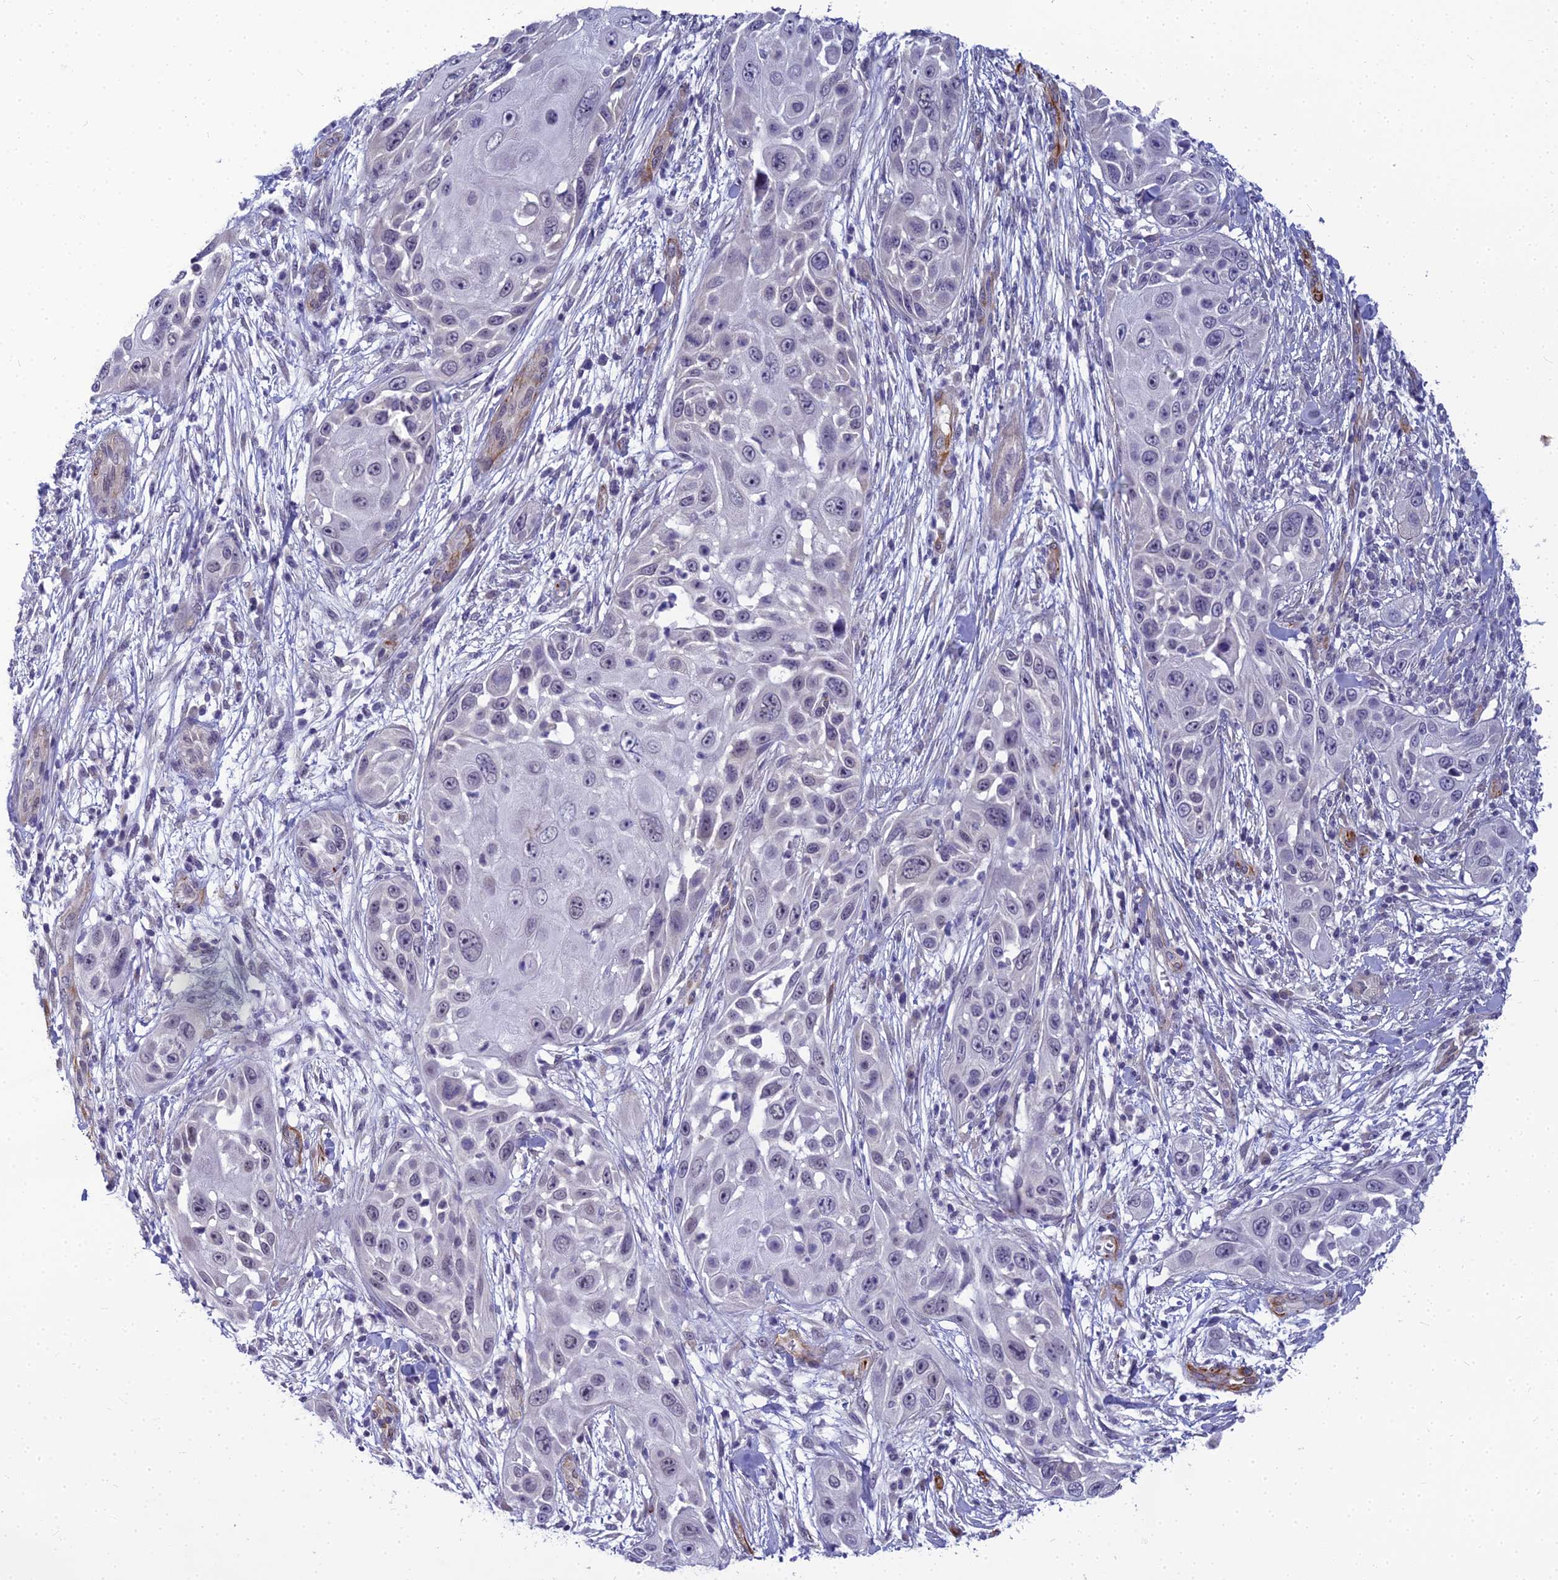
{"staining": {"intensity": "negative", "quantity": "none", "location": "none"}, "tissue": "skin cancer", "cell_type": "Tumor cells", "image_type": "cancer", "snomed": [{"axis": "morphology", "description": "Squamous cell carcinoma, NOS"}, {"axis": "topography", "description": "Skin"}], "caption": "Human squamous cell carcinoma (skin) stained for a protein using immunohistochemistry (IHC) reveals no staining in tumor cells.", "gene": "RGL3", "patient": {"sex": "female", "age": 44}}